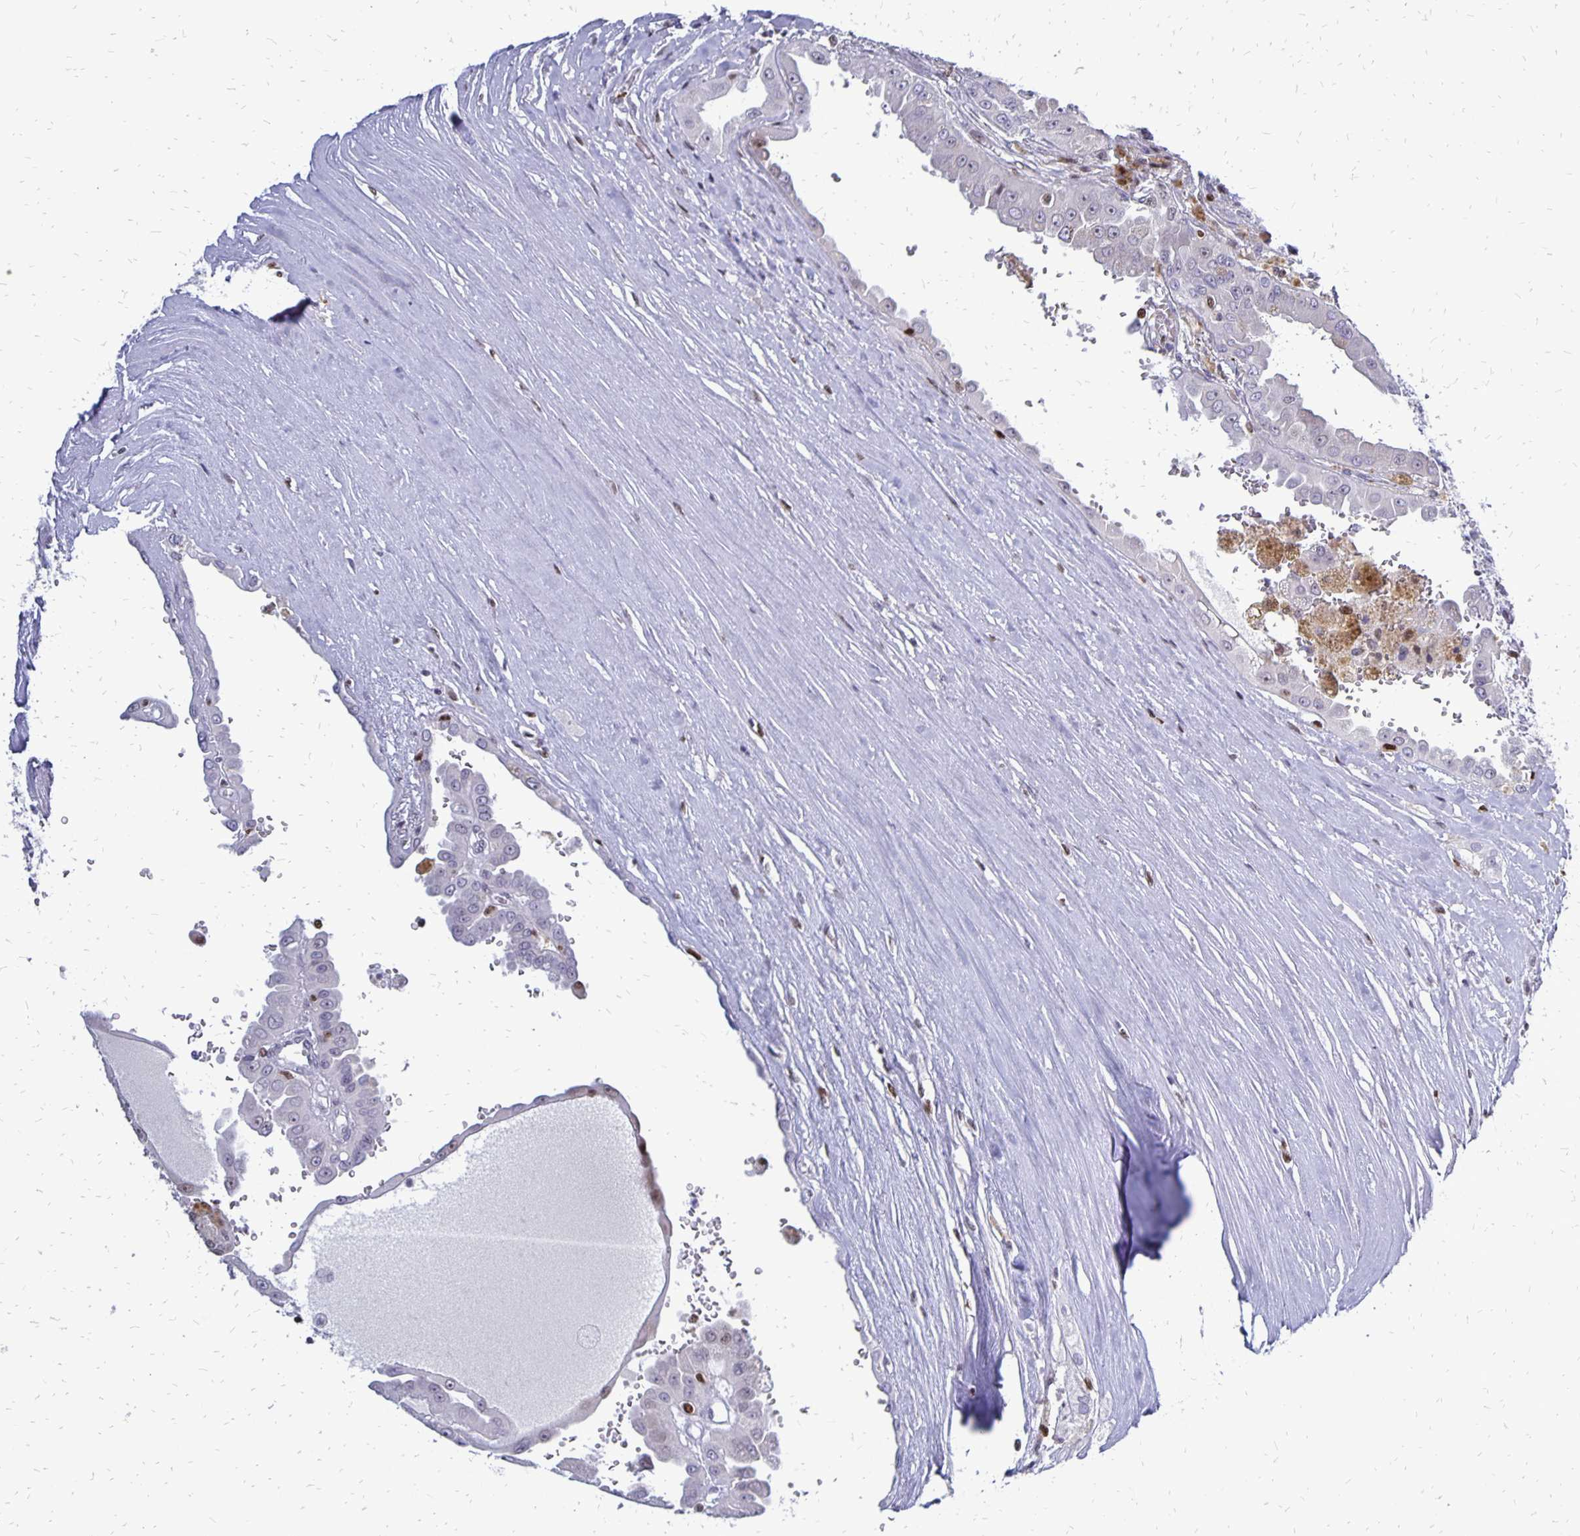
{"staining": {"intensity": "negative", "quantity": "none", "location": "none"}, "tissue": "renal cancer", "cell_type": "Tumor cells", "image_type": "cancer", "snomed": [{"axis": "morphology", "description": "Adenocarcinoma, NOS"}, {"axis": "topography", "description": "Kidney"}], "caption": "Immunohistochemical staining of human renal adenocarcinoma demonstrates no significant expression in tumor cells.", "gene": "DCK", "patient": {"sex": "male", "age": 58}}